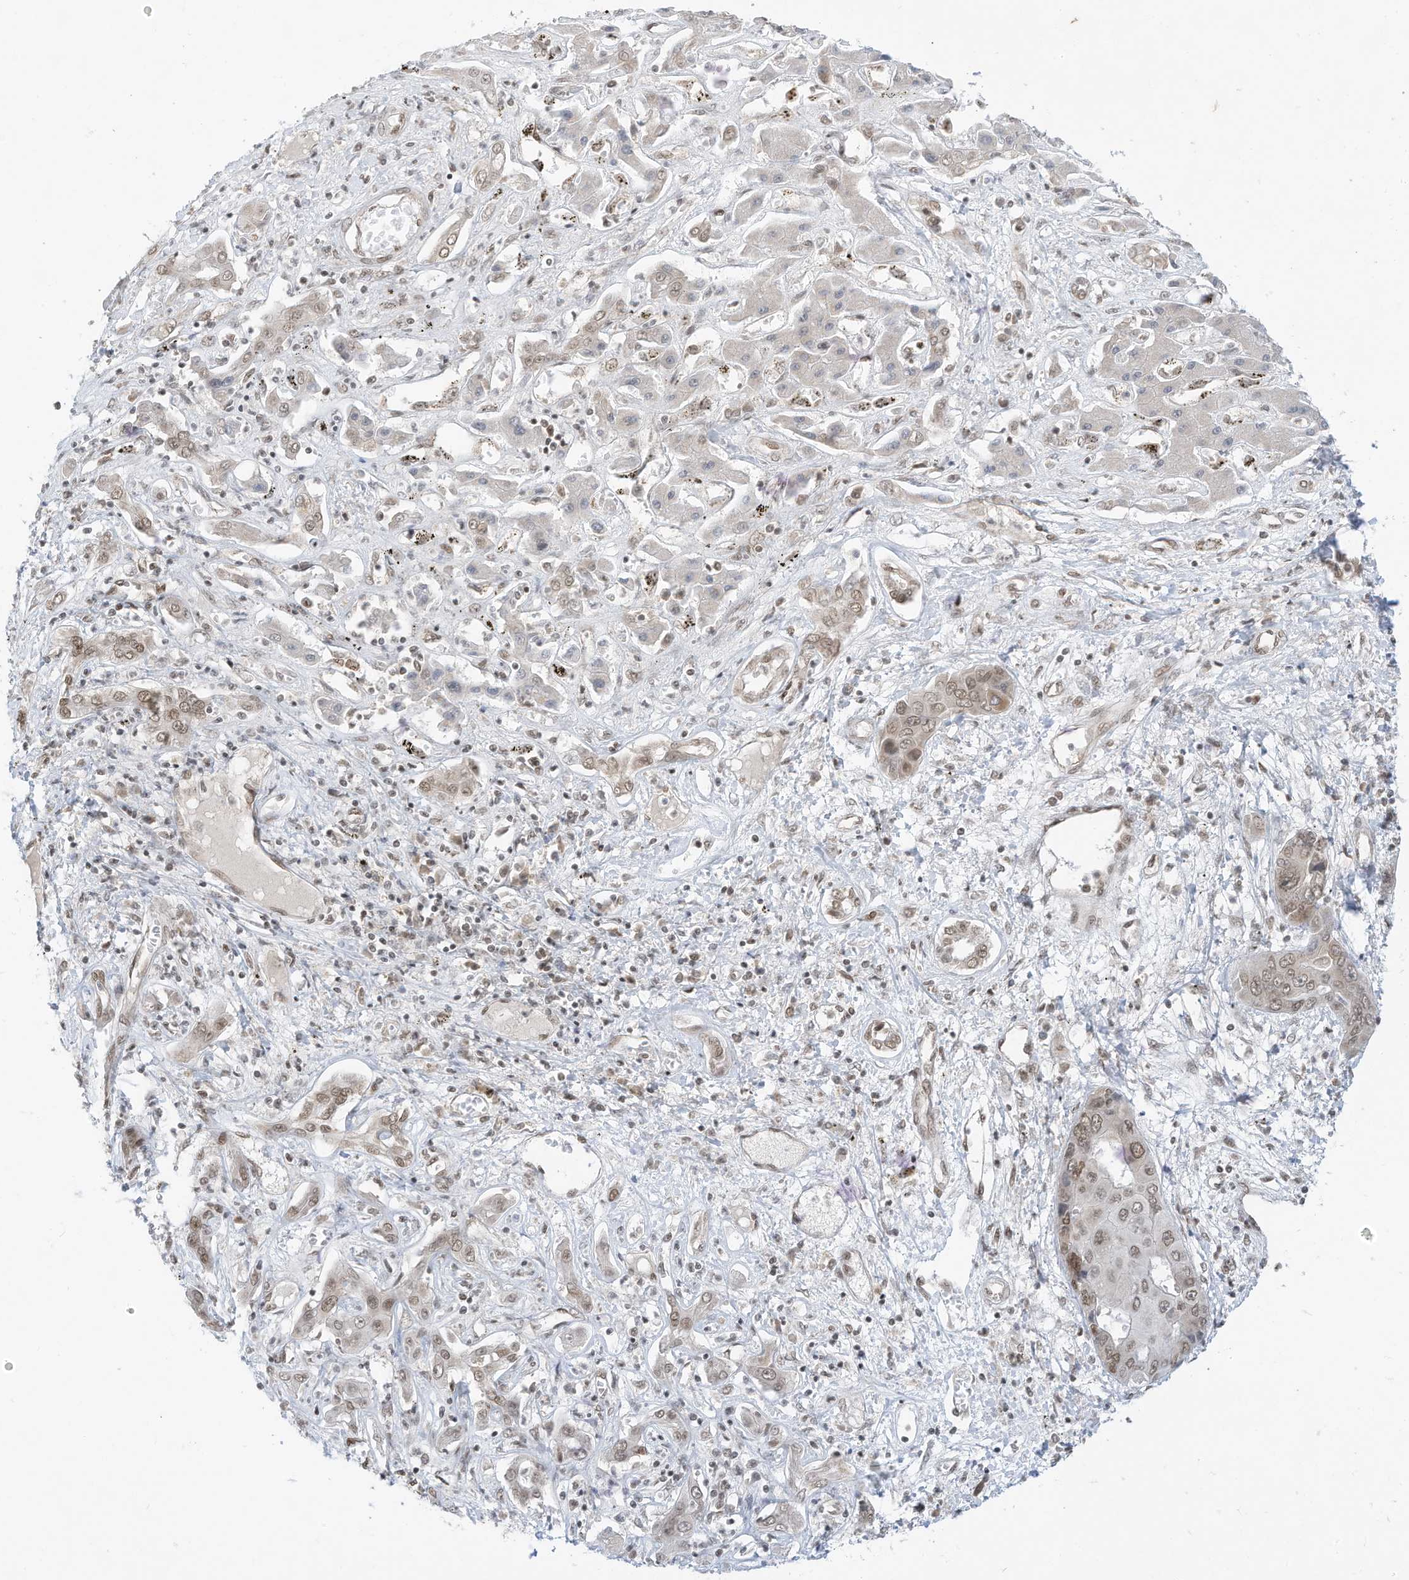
{"staining": {"intensity": "weak", "quantity": "25%-75%", "location": "nuclear"}, "tissue": "liver cancer", "cell_type": "Tumor cells", "image_type": "cancer", "snomed": [{"axis": "morphology", "description": "Cholangiocarcinoma"}, {"axis": "topography", "description": "Liver"}], "caption": "A high-resolution image shows immunohistochemistry (IHC) staining of liver cancer (cholangiocarcinoma), which exhibits weak nuclear positivity in approximately 25%-75% of tumor cells.", "gene": "AURKAIP1", "patient": {"sex": "male", "age": 67}}